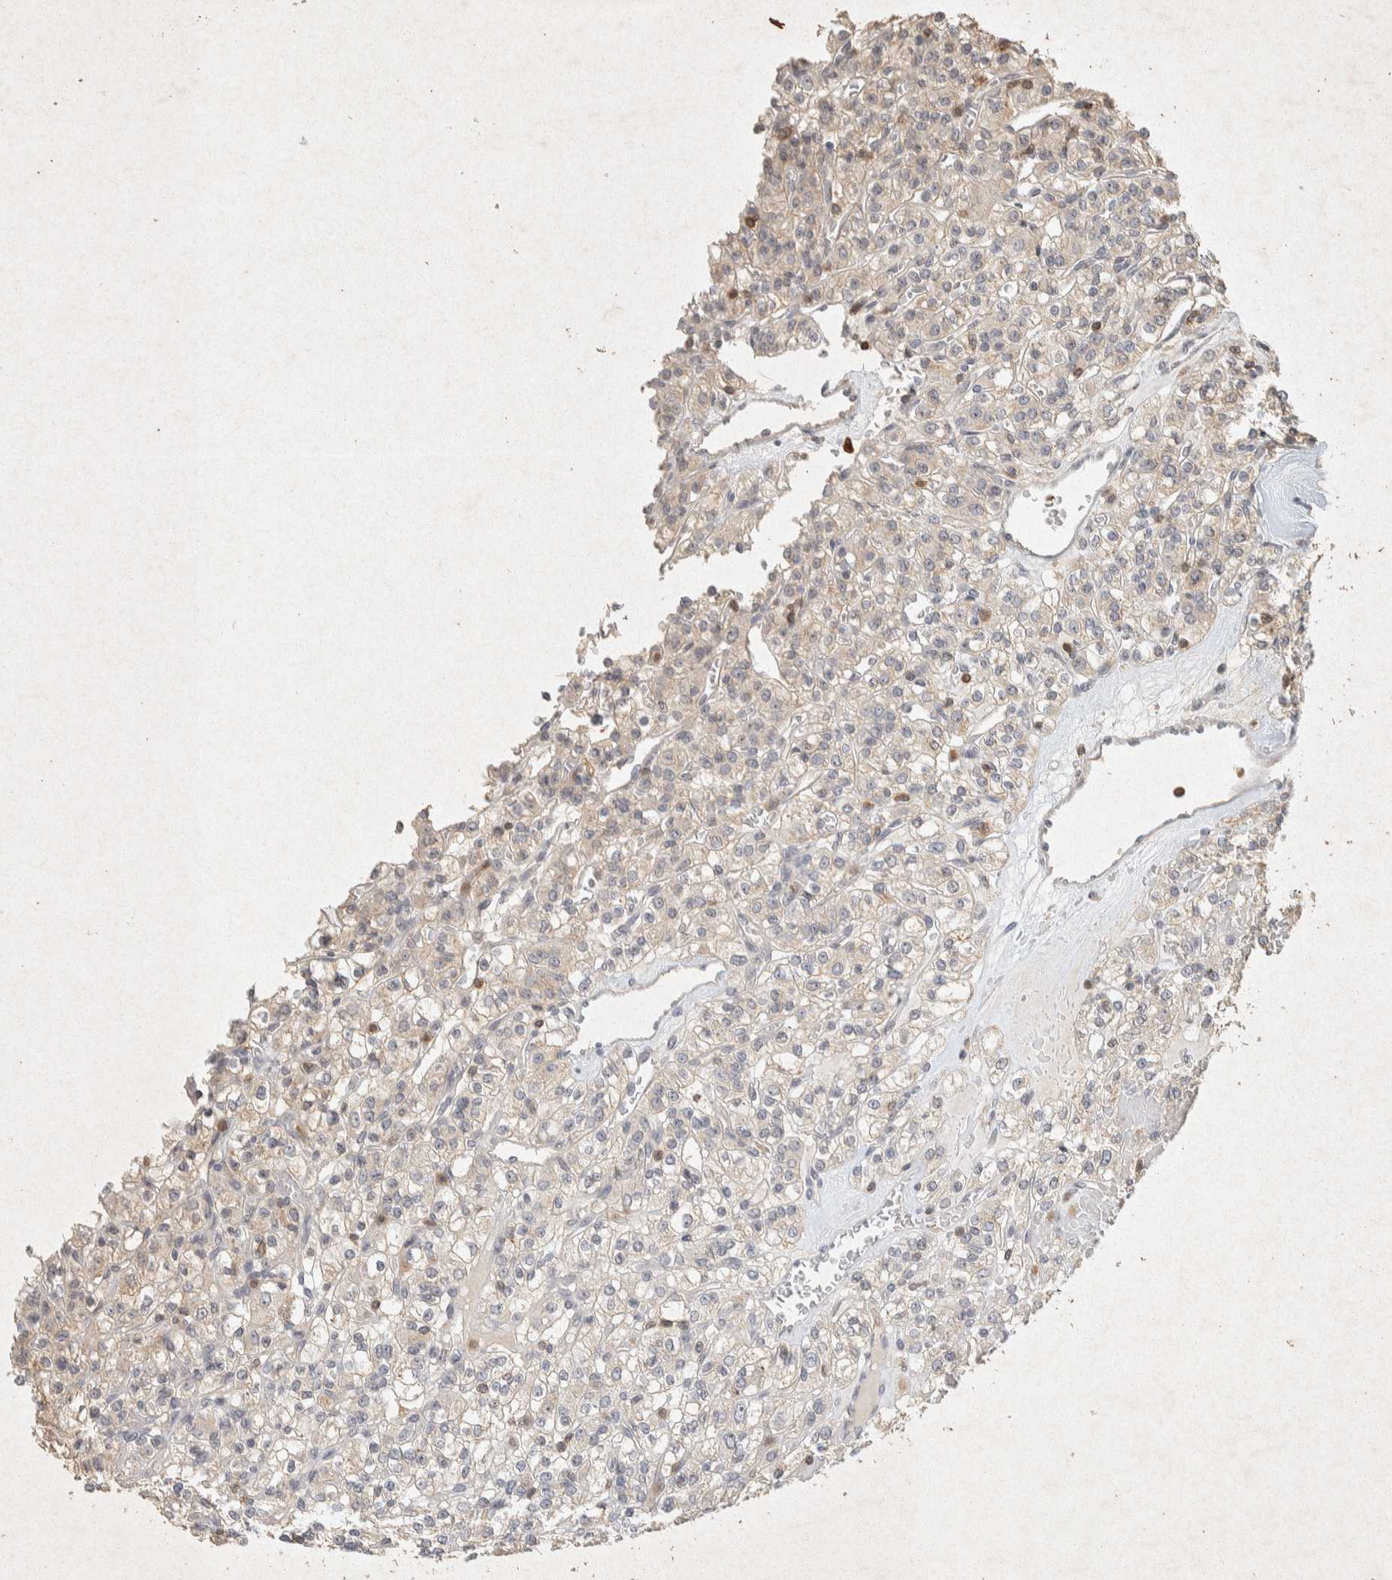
{"staining": {"intensity": "weak", "quantity": "25%-75%", "location": "cytoplasmic/membranous"}, "tissue": "renal cancer", "cell_type": "Tumor cells", "image_type": "cancer", "snomed": [{"axis": "morphology", "description": "Normal tissue, NOS"}, {"axis": "morphology", "description": "Adenocarcinoma, NOS"}, {"axis": "topography", "description": "Kidney"}], "caption": "IHC micrograph of renal cancer stained for a protein (brown), which shows low levels of weak cytoplasmic/membranous staining in approximately 25%-75% of tumor cells.", "gene": "RAC2", "patient": {"sex": "female", "age": 72}}